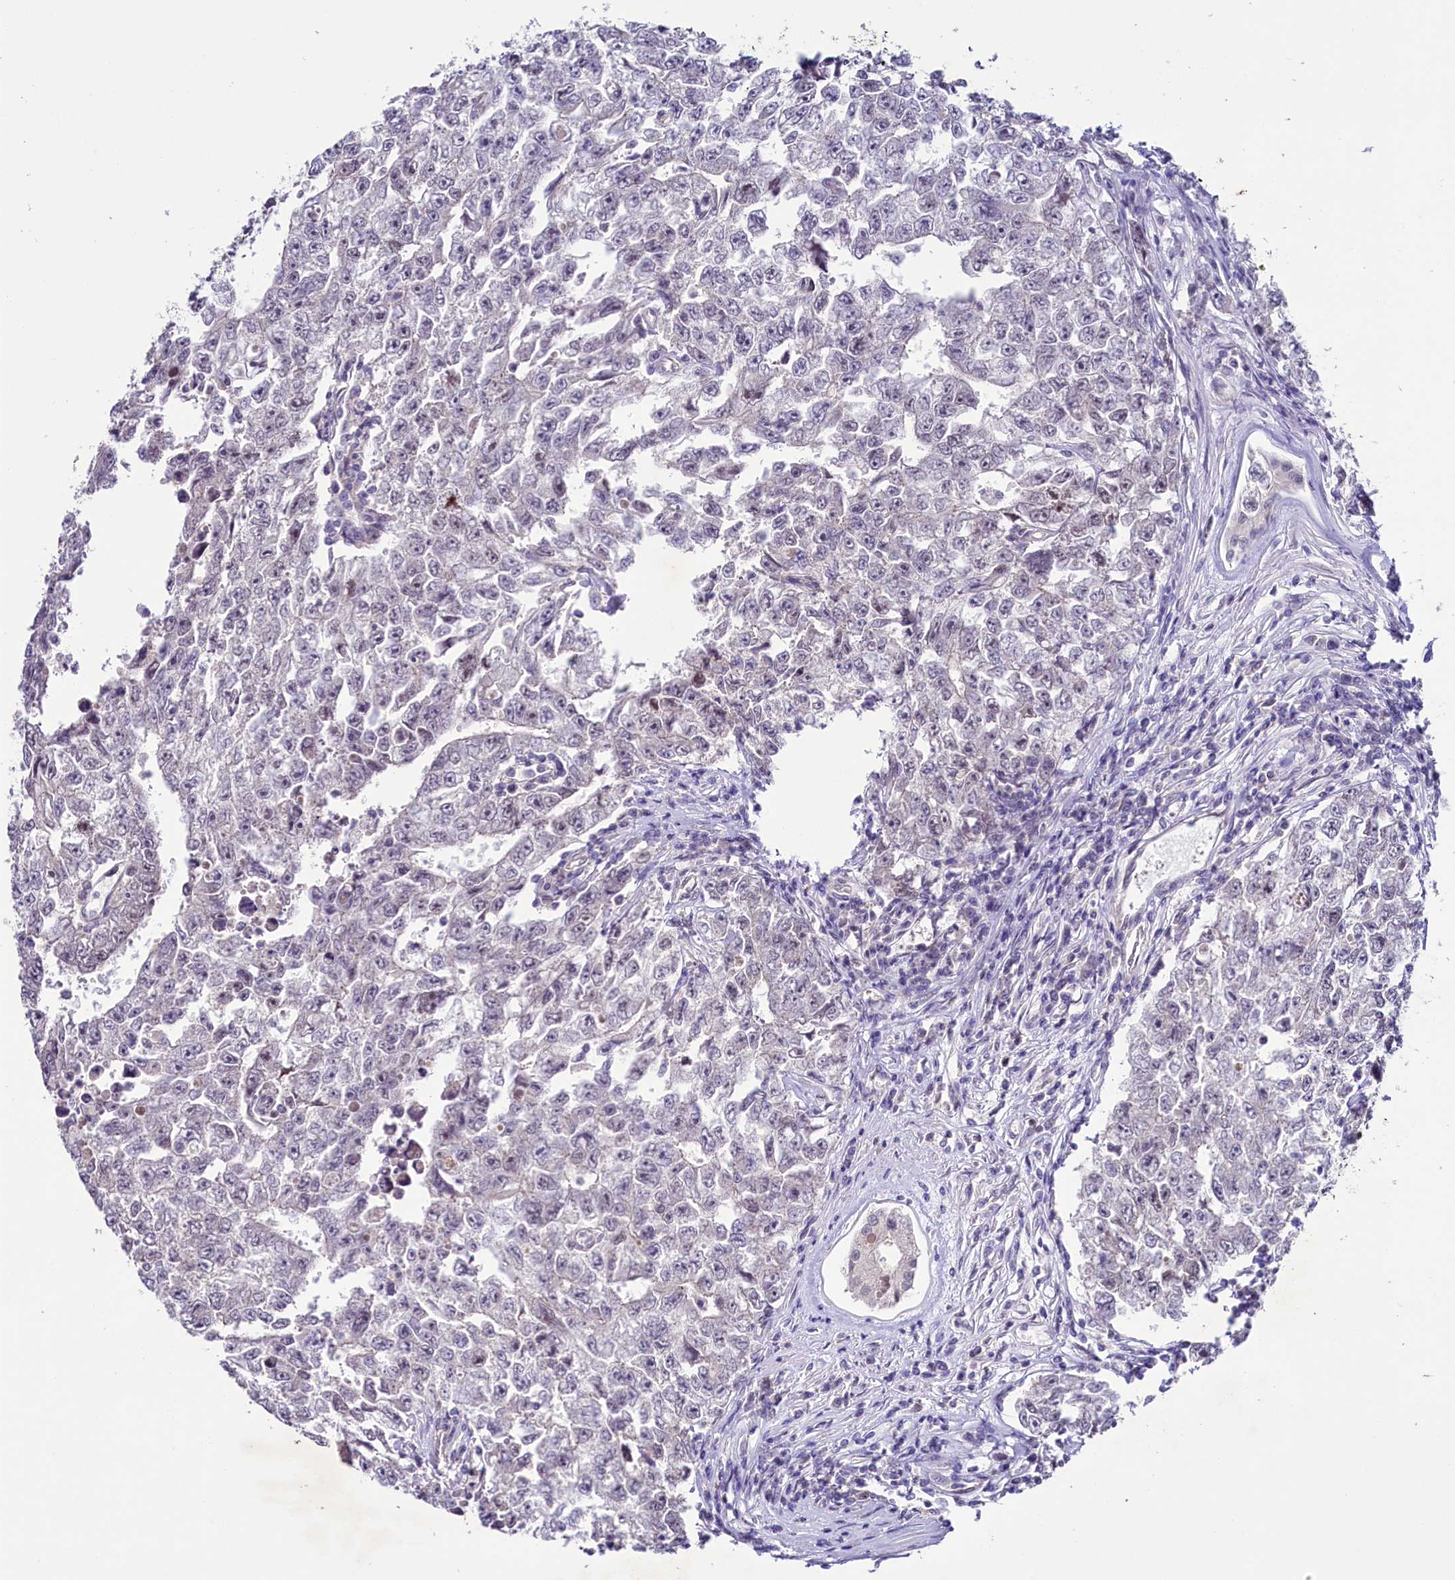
{"staining": {"intensity": "negative", "quantity": "none", "location": "none"}, "tissue": "testis cancer", "cell_type": "Tumor cells", "image_type": "cancer", "snomed": [{"axis": "morphology", "description": "Carcinoma, Embryonal, NOS"}, {"axis": "topography", "description": "Testis"}], "caption": "Testis embryonal carcinoma stained for a protein using immunohistochemistry reveals no positivity tumor cells.", "gene": "FAM111B", "patient": {"sex": "male", "age": 17}}